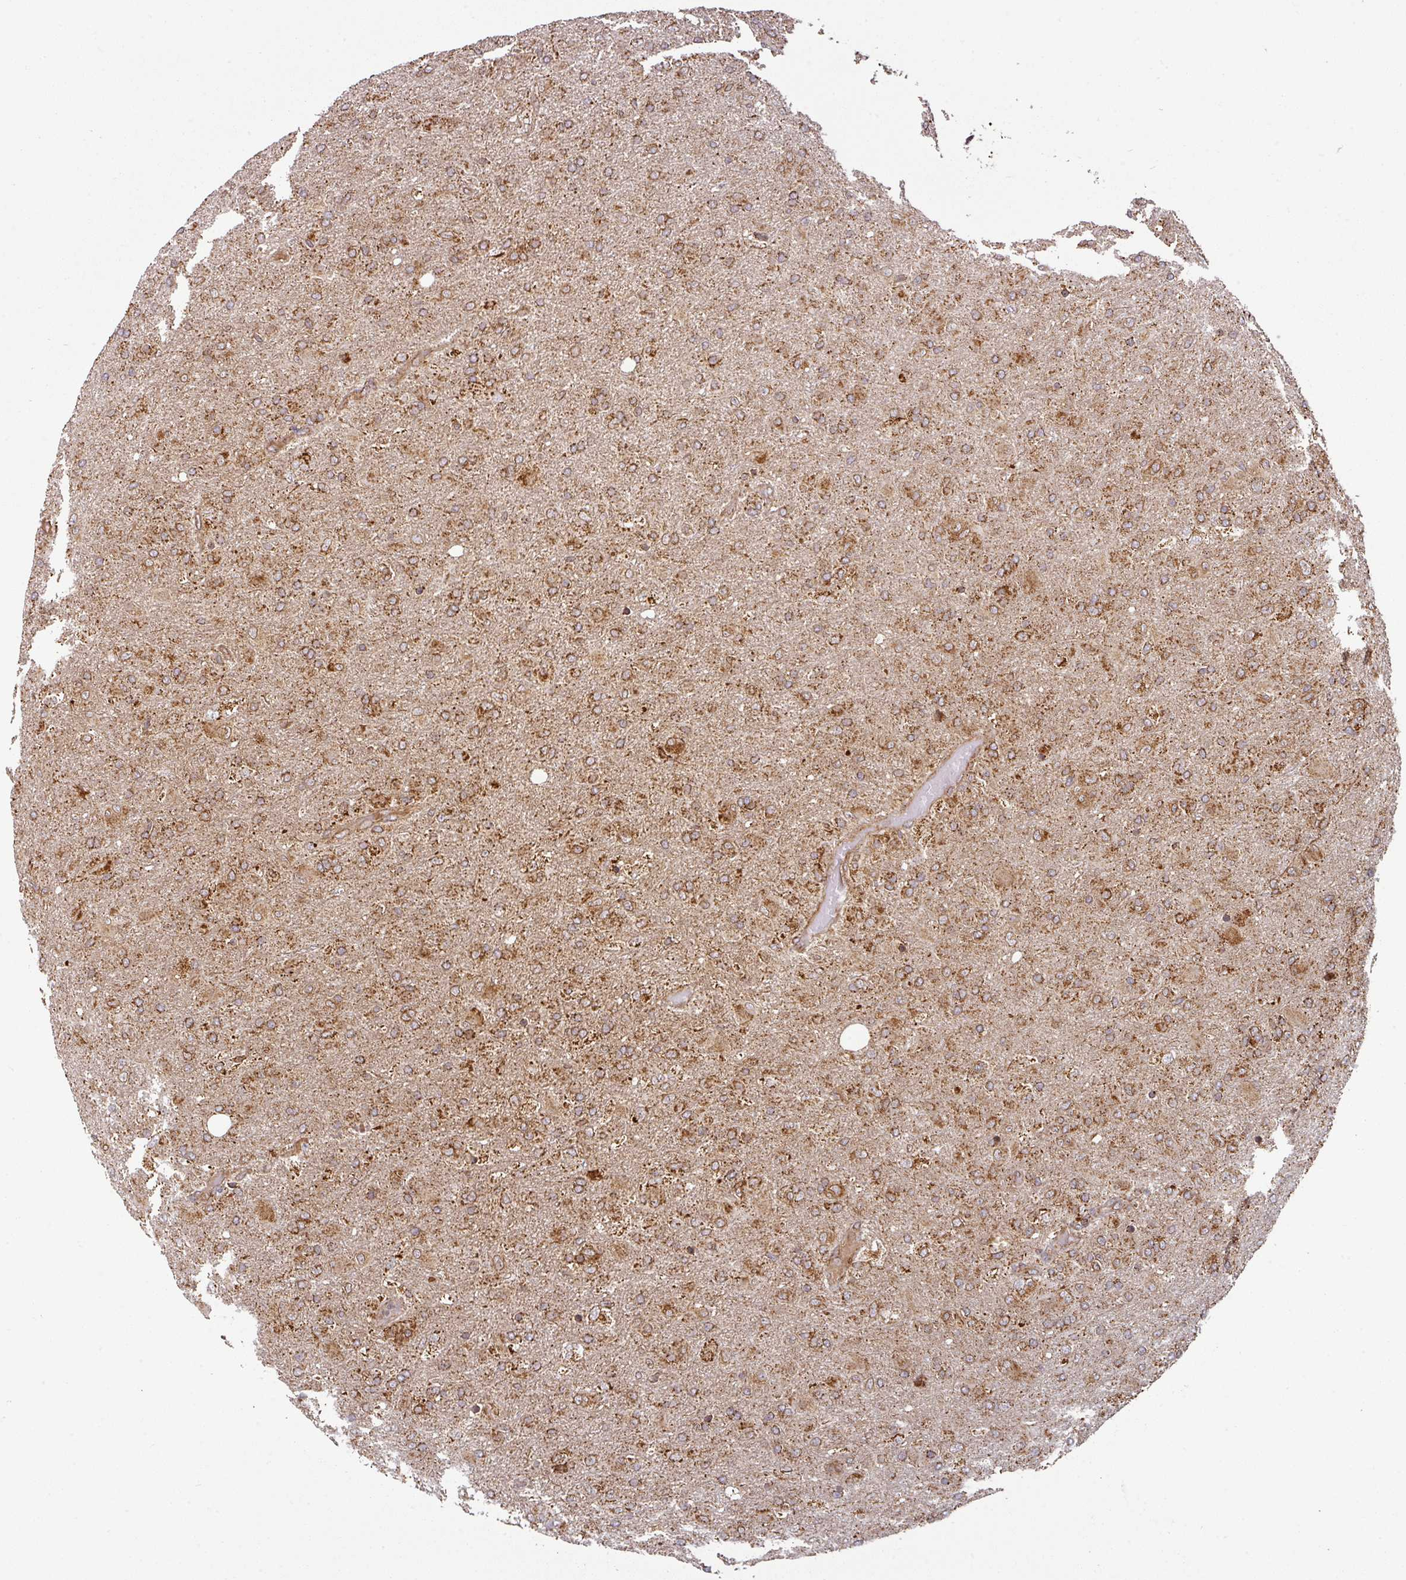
{"staining": {"intensity": "moderate", "quantity": ">75%", "location": "cytoplasmic/membranous"}, "tissue": "glioma", "cell_type": "Tumor cells", "image_type": "cancer", "snomed": [{"axis": "morphology", "description": "Glioma, malignant, Low grade"}, {"axis": "topography", "description": "Brain"}], "caption": "Protein staining reveals moderate cytoplasmic/membranous expression in about >75% of tumor cells in glioma.", "gene": "TRAP1", "patient": {"sex": "male", "age": 65}}